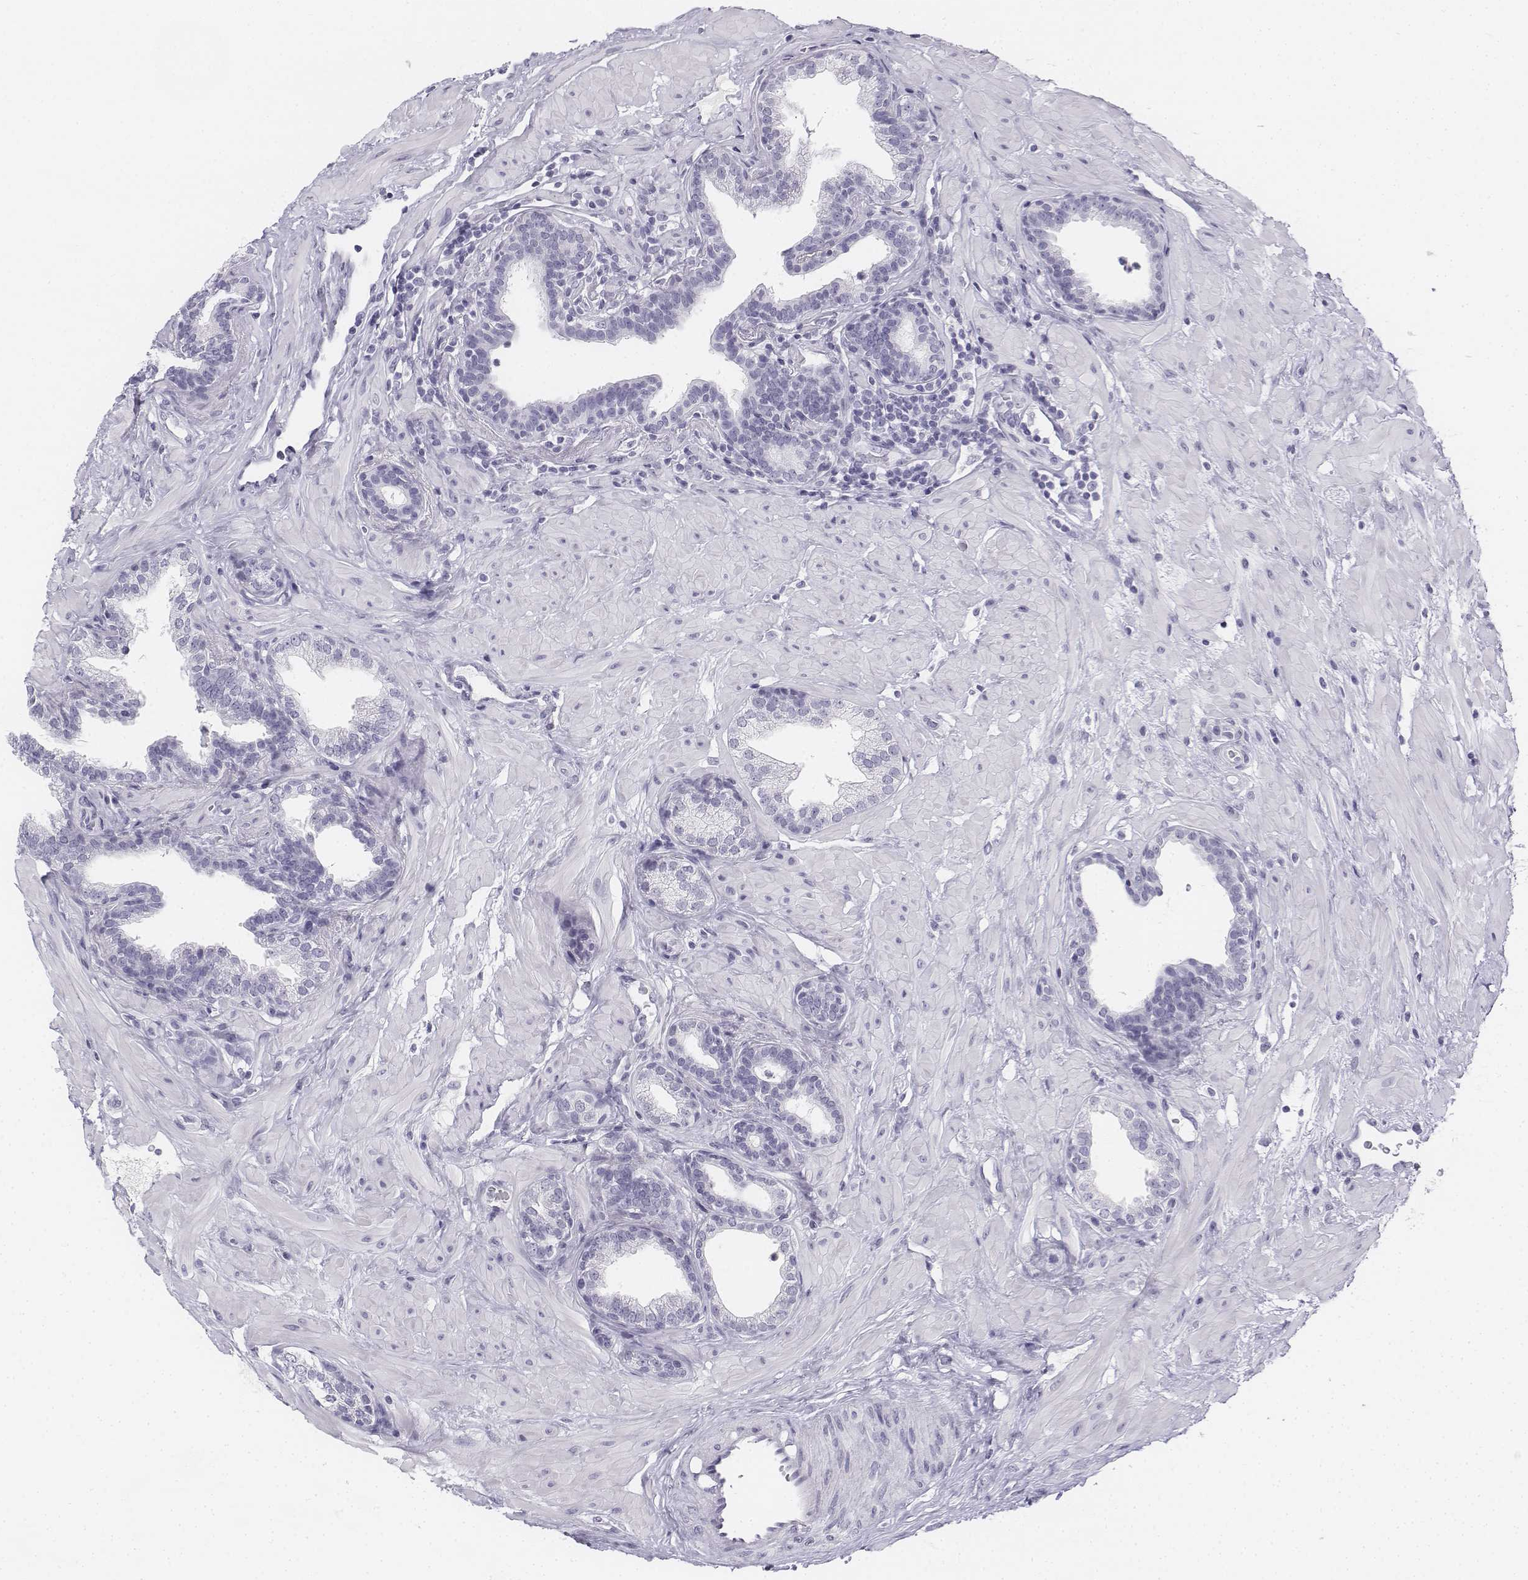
{"staining": {"intensity": "negative", "quantity": "none", "location": "none"}, "tissue": "prostate", "cell_type": "Glandular cells", "image_type": "normal", "snomed": [{"axis": "morphology", "description": "Normal tissue, NOS"}, {"axis": "topography", "description": "Prostate"}], "caption": "Unremarkable prostate was stained to show a protein in brown. There is no significant expression in glandular cells. The staining was performed using DAB (3,3'-diaminobenzidine) to visualize the protein expression in brown, while the nuclei were stained in blue with hematoxylin (Magnification: 20x).", "gene": "UCN2", "patient": {"sex": "male", "age": 37}}